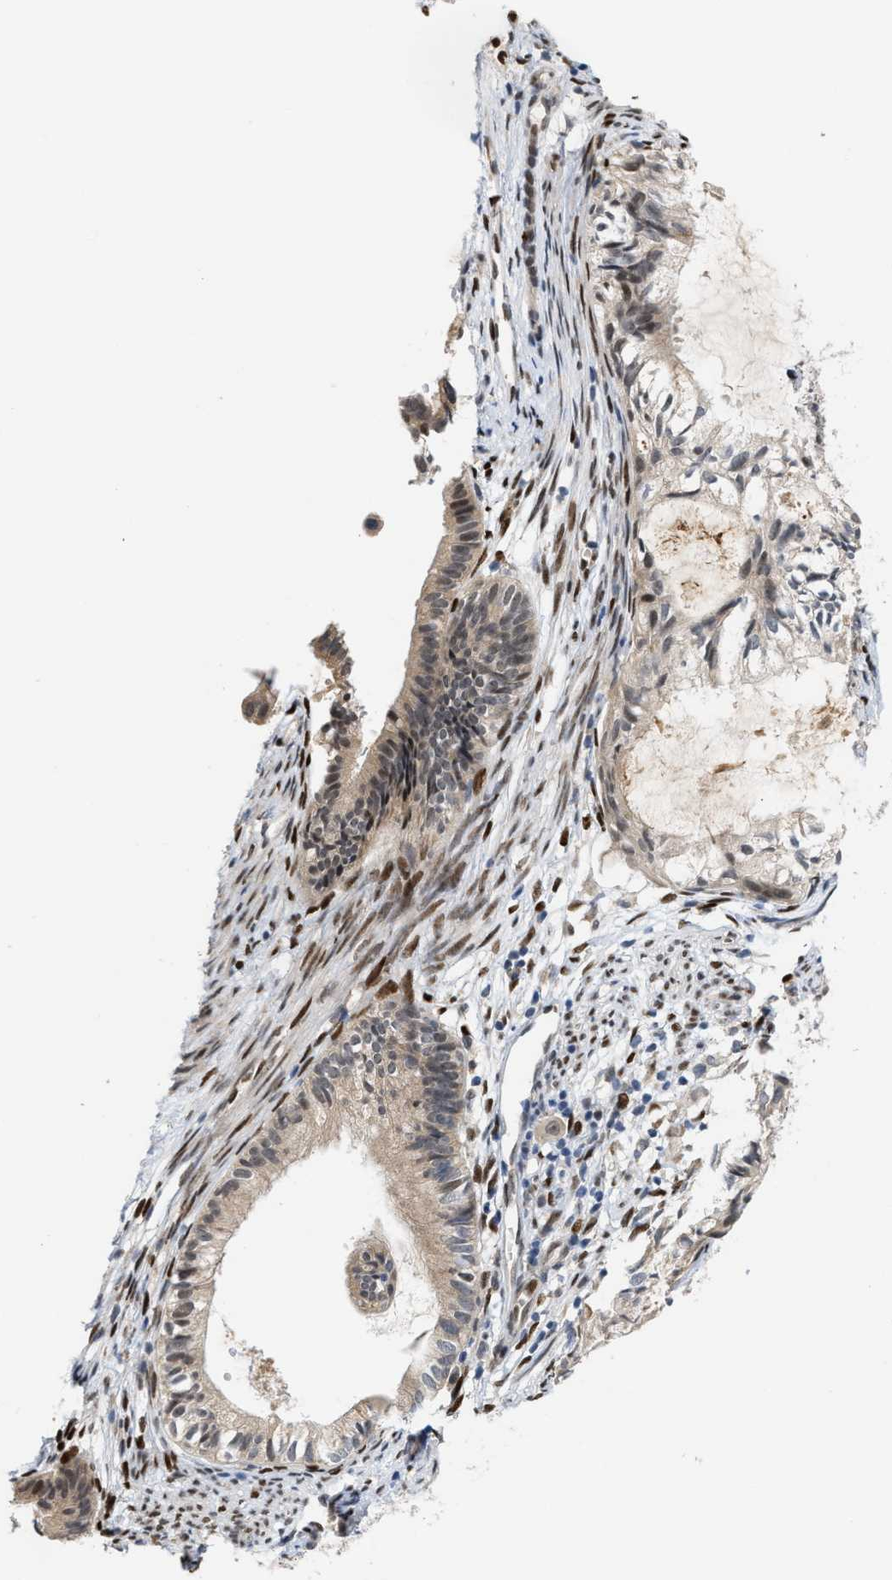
{"staining": {"intensity": "weak", "quantity": "<25%", "location": "cytoplasmic/membranous"}, "tissue": "cervical cancer", "cell_type": "Tumor cells", "image_type": "cancer", "snomed": [{"axis": "morphology", "description": "Normal tissue, NOS"}, {"axis": "morphology", "description": "Adenocarcinoma, NOS"}, {"axis": "topography", "description": "Cervix"}, {"axis": "topography", "description": "Endometrium"}], "caption": "The photomicrograph exhibits no staining of tumor cells in adenocarcinoma (cervical). (Immunohistochemistry (ihc), brightfield microscopy, high magnification).", "gene": "TCF4", "patient": {"sex": "female", "age": 86}}